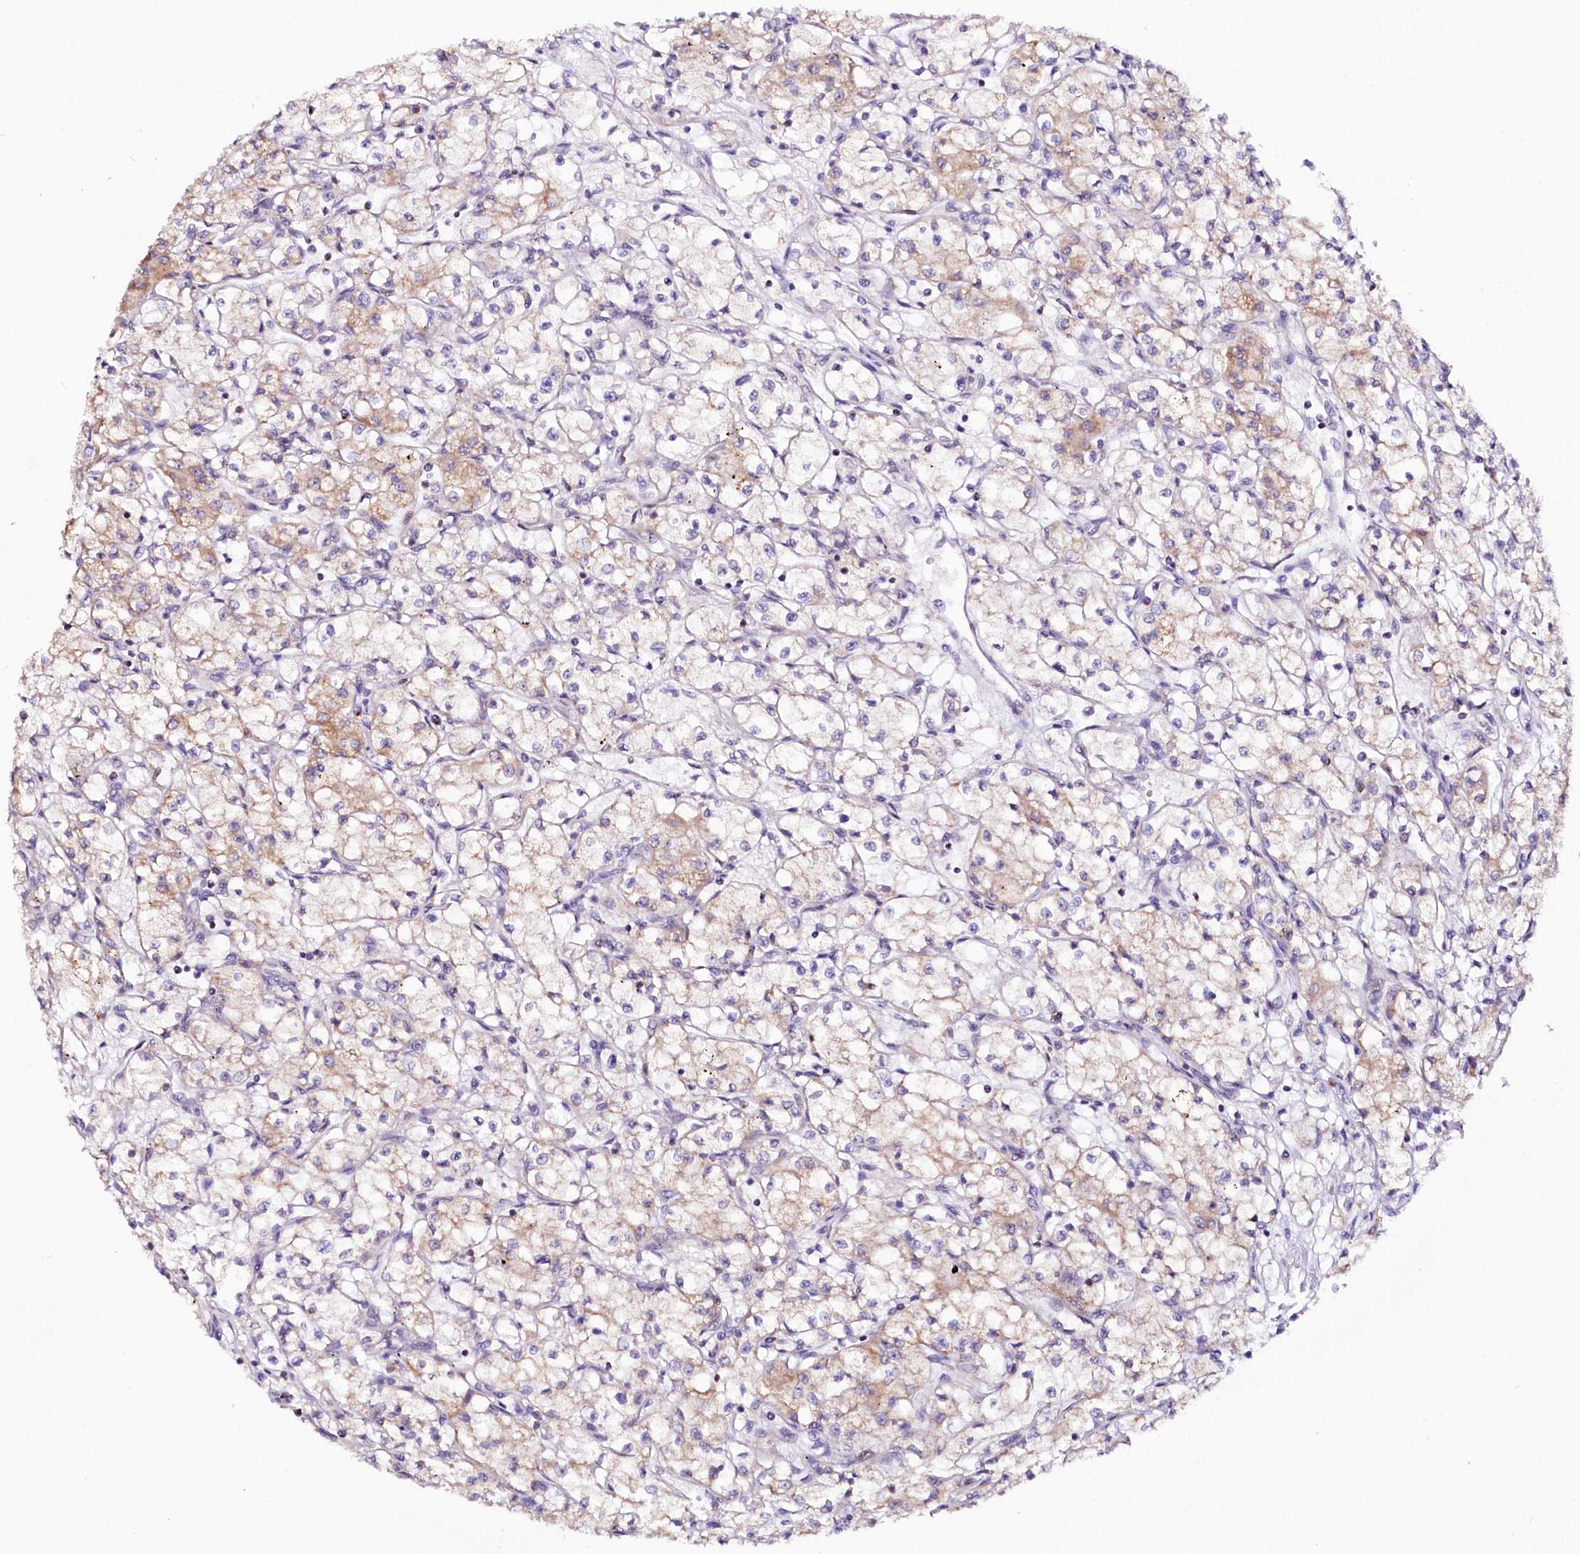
{"staining": {"intensity": "weak", "quantity": "25%-75%", "location": "cytoplasmic/membranous"}, "tissue": "renal cancer", "cell_type": "Tumor cells", "image_type": "cancer", "snomed": [{"axis": "morphology", "description": "Adenocarcinoma, NOS"}, {"axis": "topography", "description": "Kidney"}], "caption": "Protein staining exhibits weak cytoplasmic/membranous staining in approximately 25%-75% of tumor cells in renal cancer (adenocarcinoma). The protein is shown in brown color, while the nuclei are stained blue.", "gene": "ZNF45", "patient": {"sex": "male", "age": 59}}